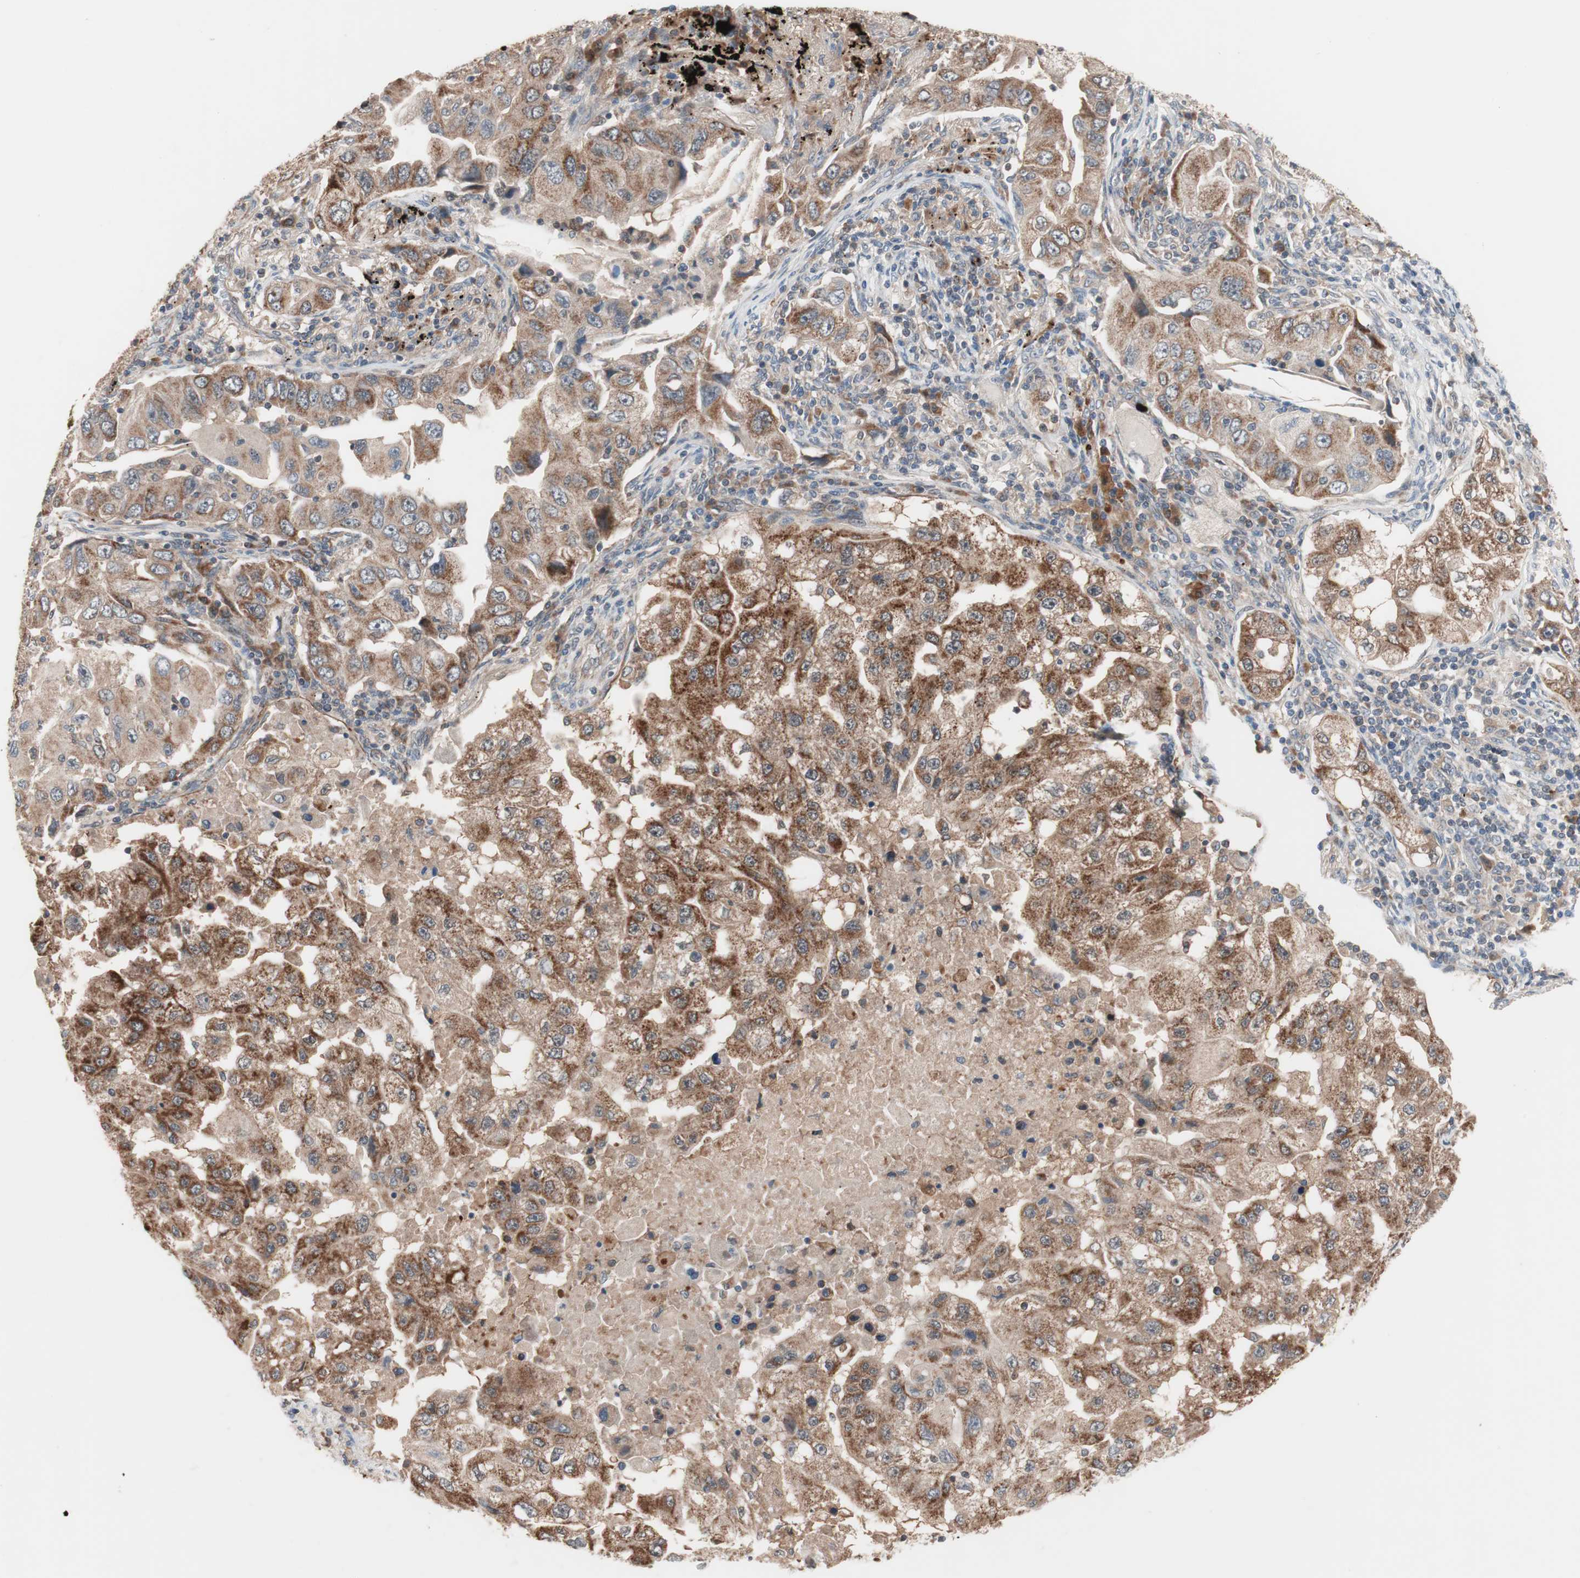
{"staining": {"intensity": "strong", "quantity": ">75%", "location": "cytoplasmic/membranous"}, "tissue": "lung cancer", "cell_type": "Tumor cells", "image_type": "cancer", "snomed": [{"axis": "morphology", "description": "Adenocarcinoma, NOS"}, {"axis": "topography", "description": "Lung"}], "caption": "Human adenocarcinoma (lung) stained with a protein marker exhibits strong staining in tumor cells.", "gene": "HMBS", "patient": {"sex": "female", "age": 65}}